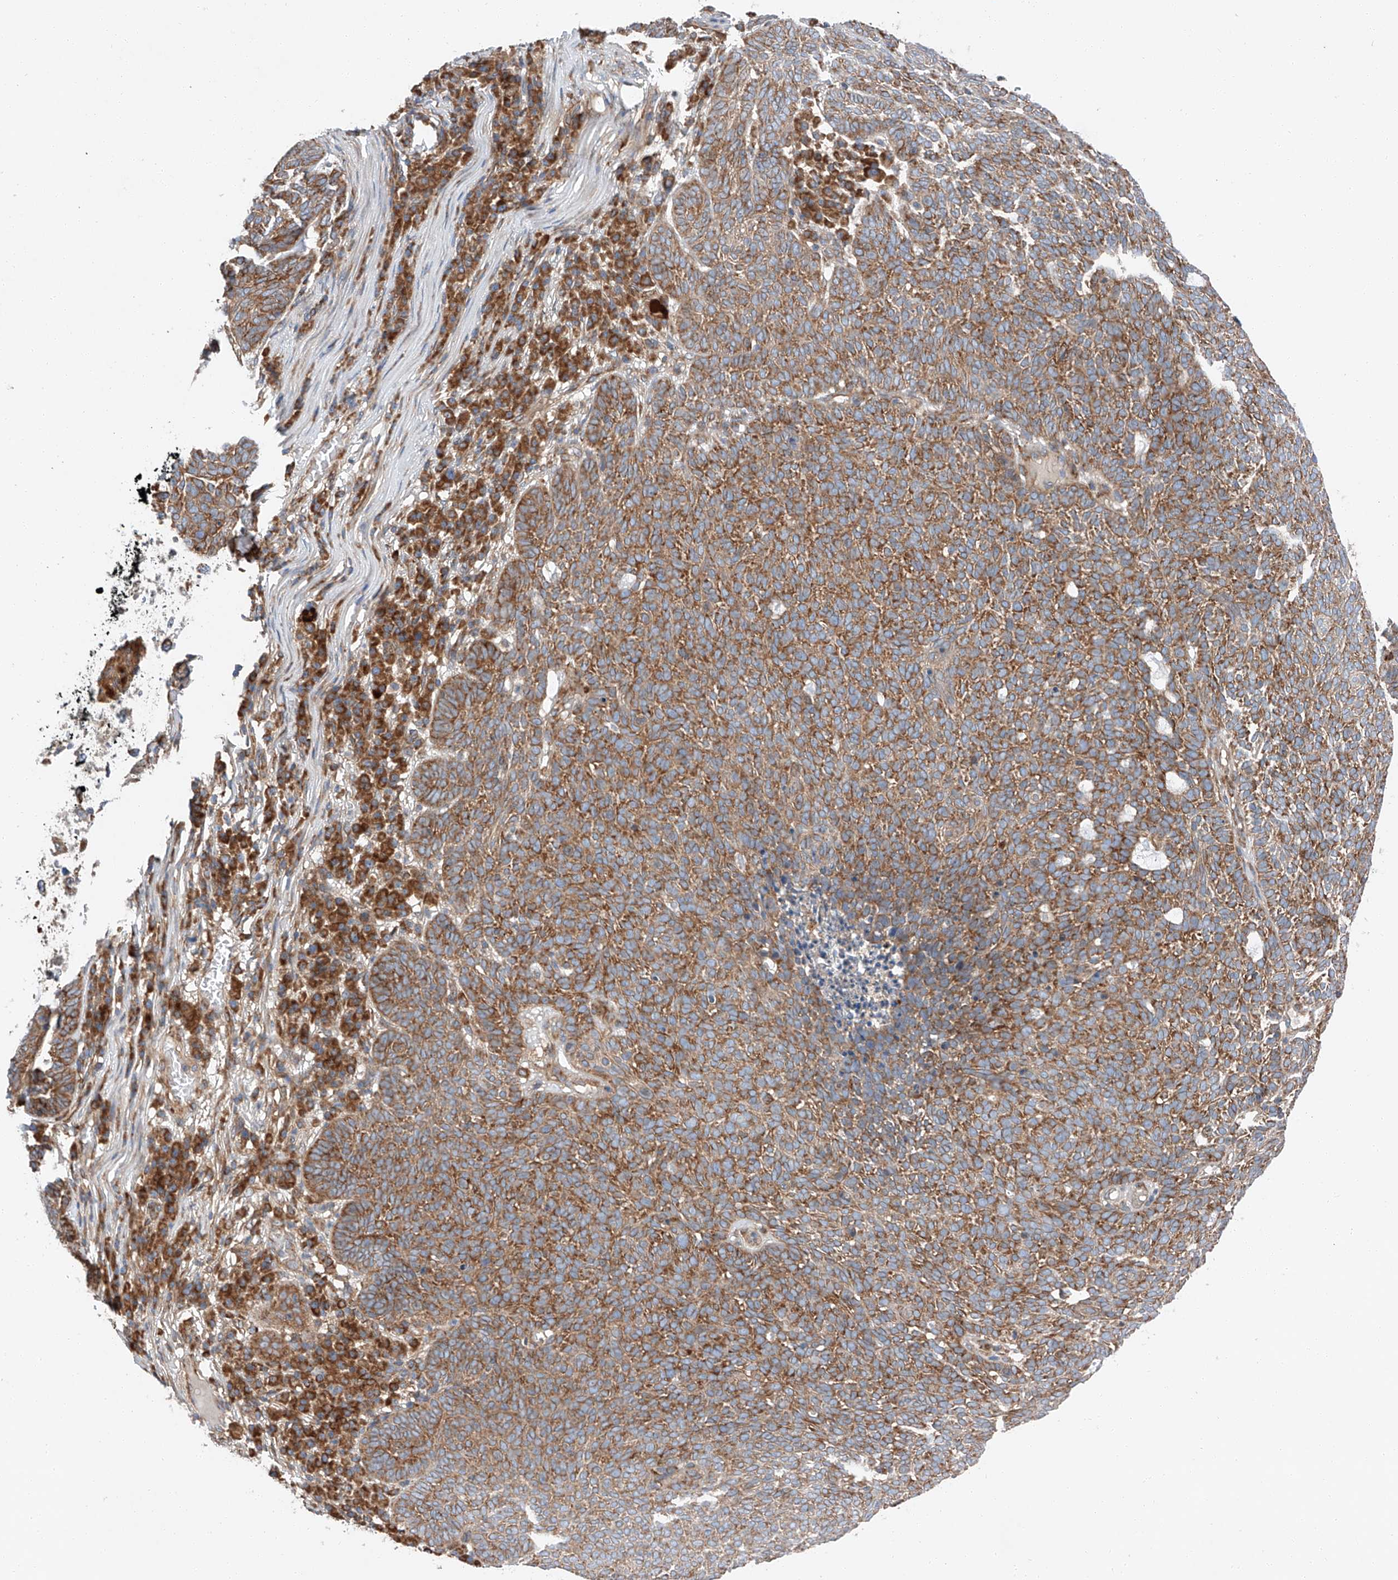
{"staining": {"intensity": "strong", "quantity": ">75%", "location": "cytoplasmic/membranous"}, "tissue": "skin cancer", "cell_type": "Tumor cells", "image_type": "cancer", "snomed": [{"axis": "morphology", "description": "Squamous cell carcinoma, NOS"}, {"axis": "topography", "description": "Skin"}], "caption": "The micrograph shows staining of skin squamous cell carcinoma, revealing strong cytoplasmic/membranous protein expression (brown color) within tumor cells.", "gene": "ZC3H15", "patient": {"sex": "female", "age": 90}}